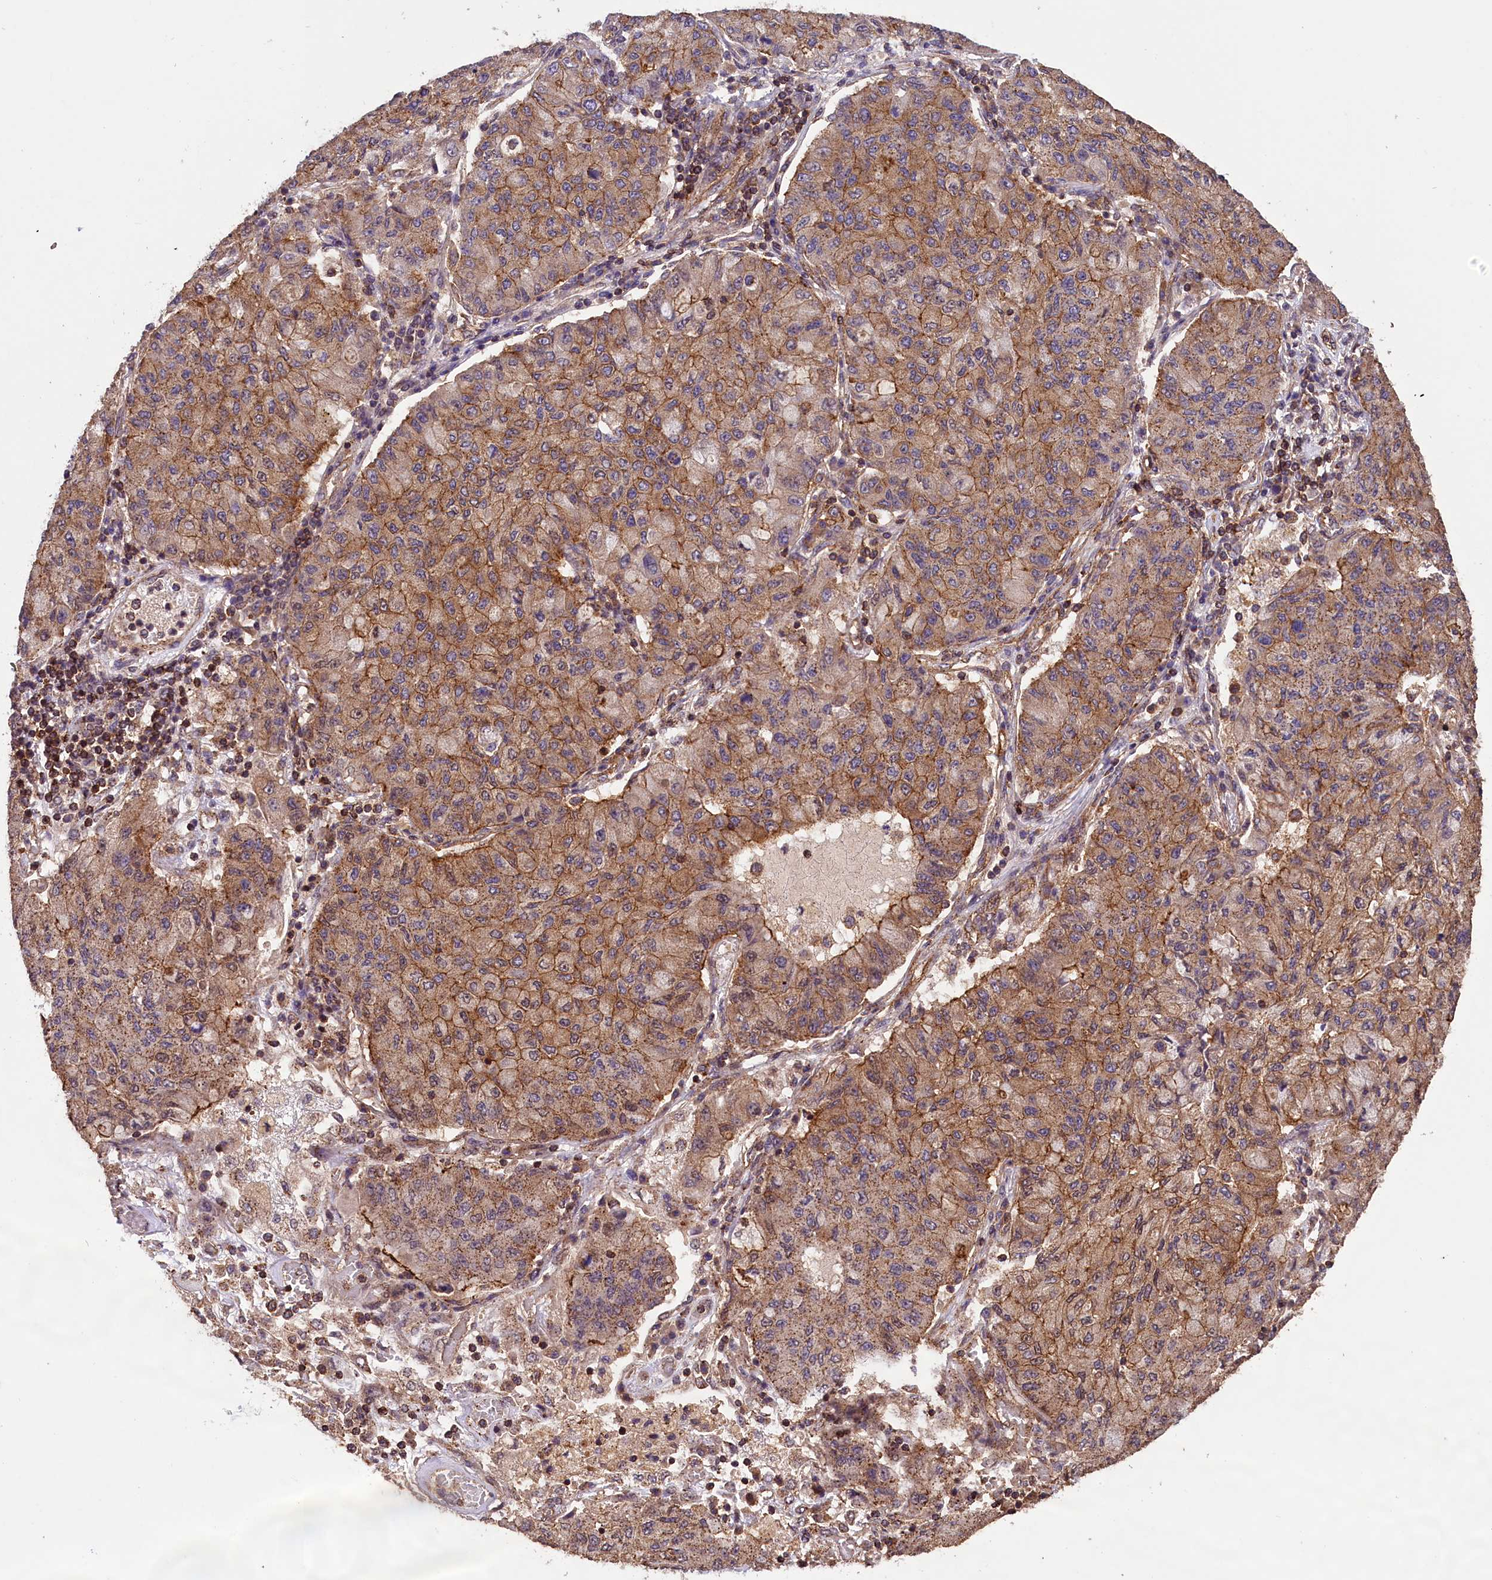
{"staining": {"intensity": "moderate", "quantity": ">75%", "location": "cytoplasmic/membranous"}, "tissue": "lung cancer", "cell_type": "Tumor cells", "image_type": "cancer", "snomed": [{"axis": "morphology", "description": "Squamous cell carcinoma, NOS"}, {"axis": "topography", "description": "Lung"}], "caption": "There is medium levels of moderate cytoplasmic/membranous expression in tumor cells of lung squamous cell carcinoma, as demonstrated by immunohistochemical staining (brown color).", "gene": "IST1", "patient": {"sex": "male", "age": 74}}